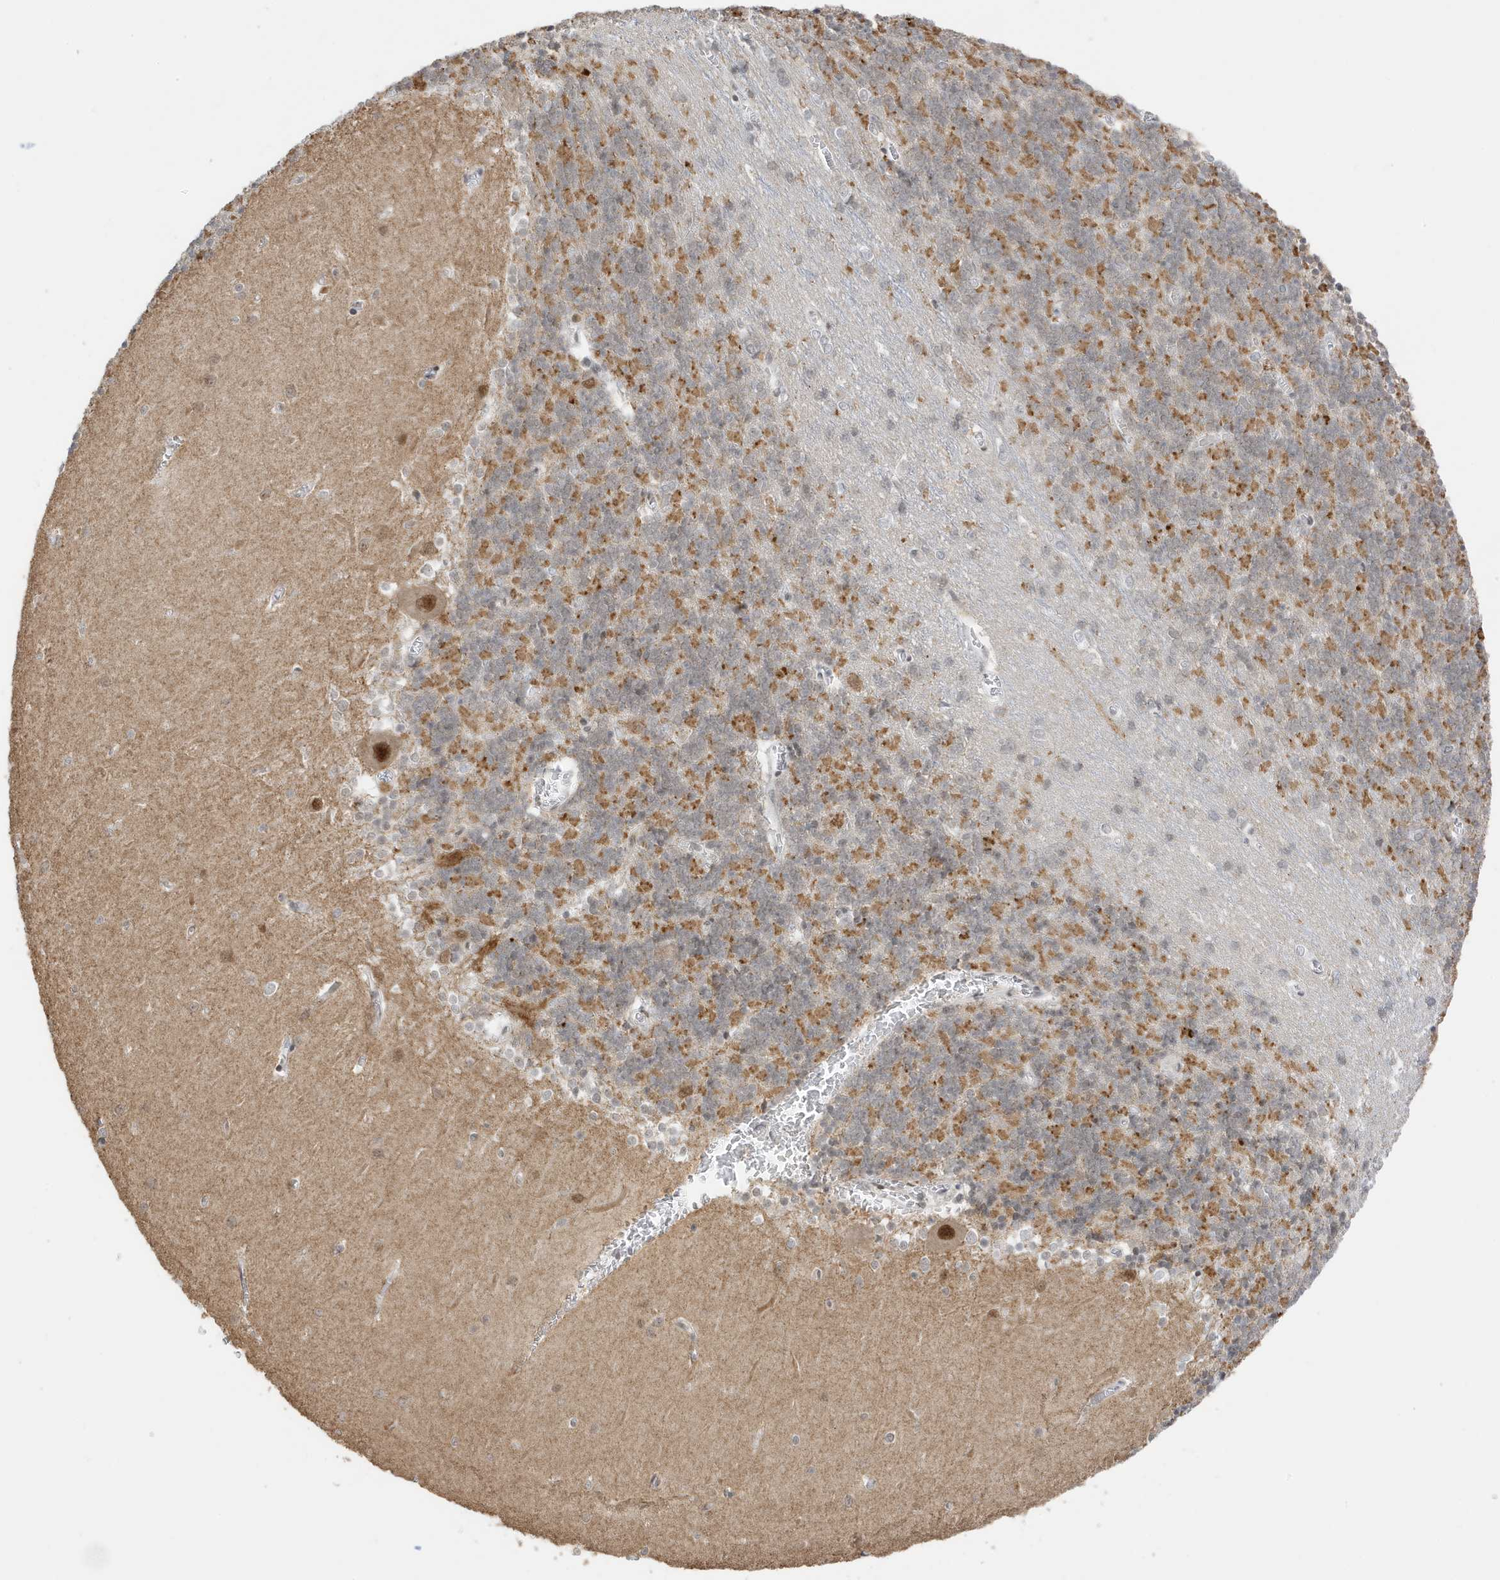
{"staining": {"intensity": "moderate", "quantity": "25%-75%", "location": "cytoplasmic/membranous"}, "tissue": "cerebellum", "cell_type": "Cells in granular layer", "image_type": "normal", "snomed": [{"axis": "morphology", "description": "Normal tissue, NOS"}, {"axis": "topography", "description": "Cerebellum"}], "caption": "Cerebellum stained with DAB (3,3'-diaminobenzidine) immunohistochemistry reveals medium levels of moderate cytoplasmic/membranous staining in about 25%-75% of cells in granular layer.", "gene": "MSL3", "patient": {"sex": "male", "age": 37}}